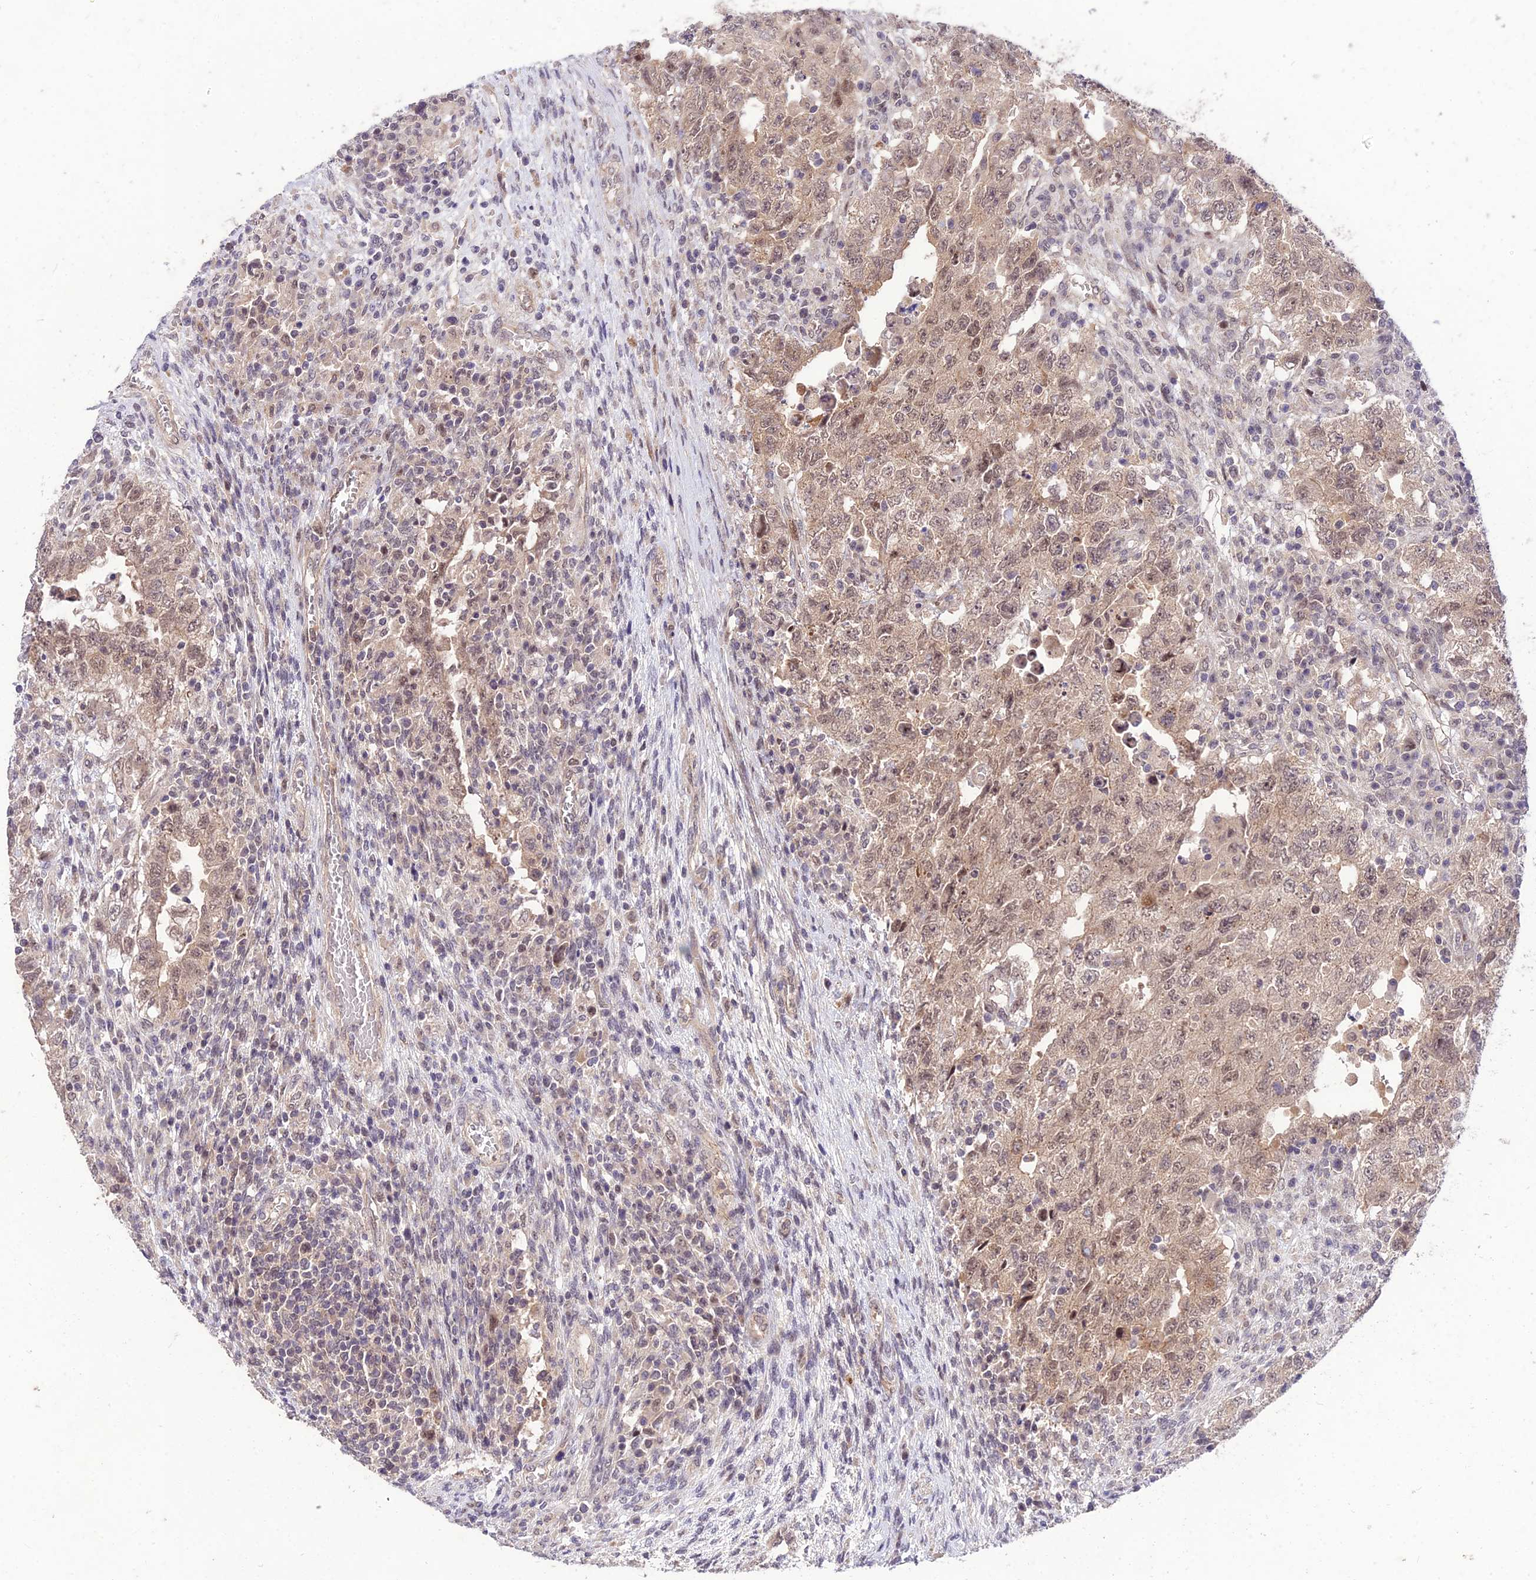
{"staining": {"intensity": "moderate", "quantity": ">75%", "location": "nuclear"}, "tissue": "testis cancer", "cell_type": "Tumor cells", "image_type": "cancer", "snomed": [{"axis": "morphology", "description": "Carcinoma, Embryonal, NOS"}, {"axis": "topography", "description": "Testis"}], "caption": "IHC of testis cancer (embryonal carcinoma) exhibits medium levels of moderate nuclear staining in approximately >75% of tumor cells. Using DAB (3,3'-diaminobenzidine) (brown) and hematoxylin (blue) stains, captured at high magnification using brightfield microscopy.", "gene": "ZNF85", "patient": {"sex": "male", "age": 26}}